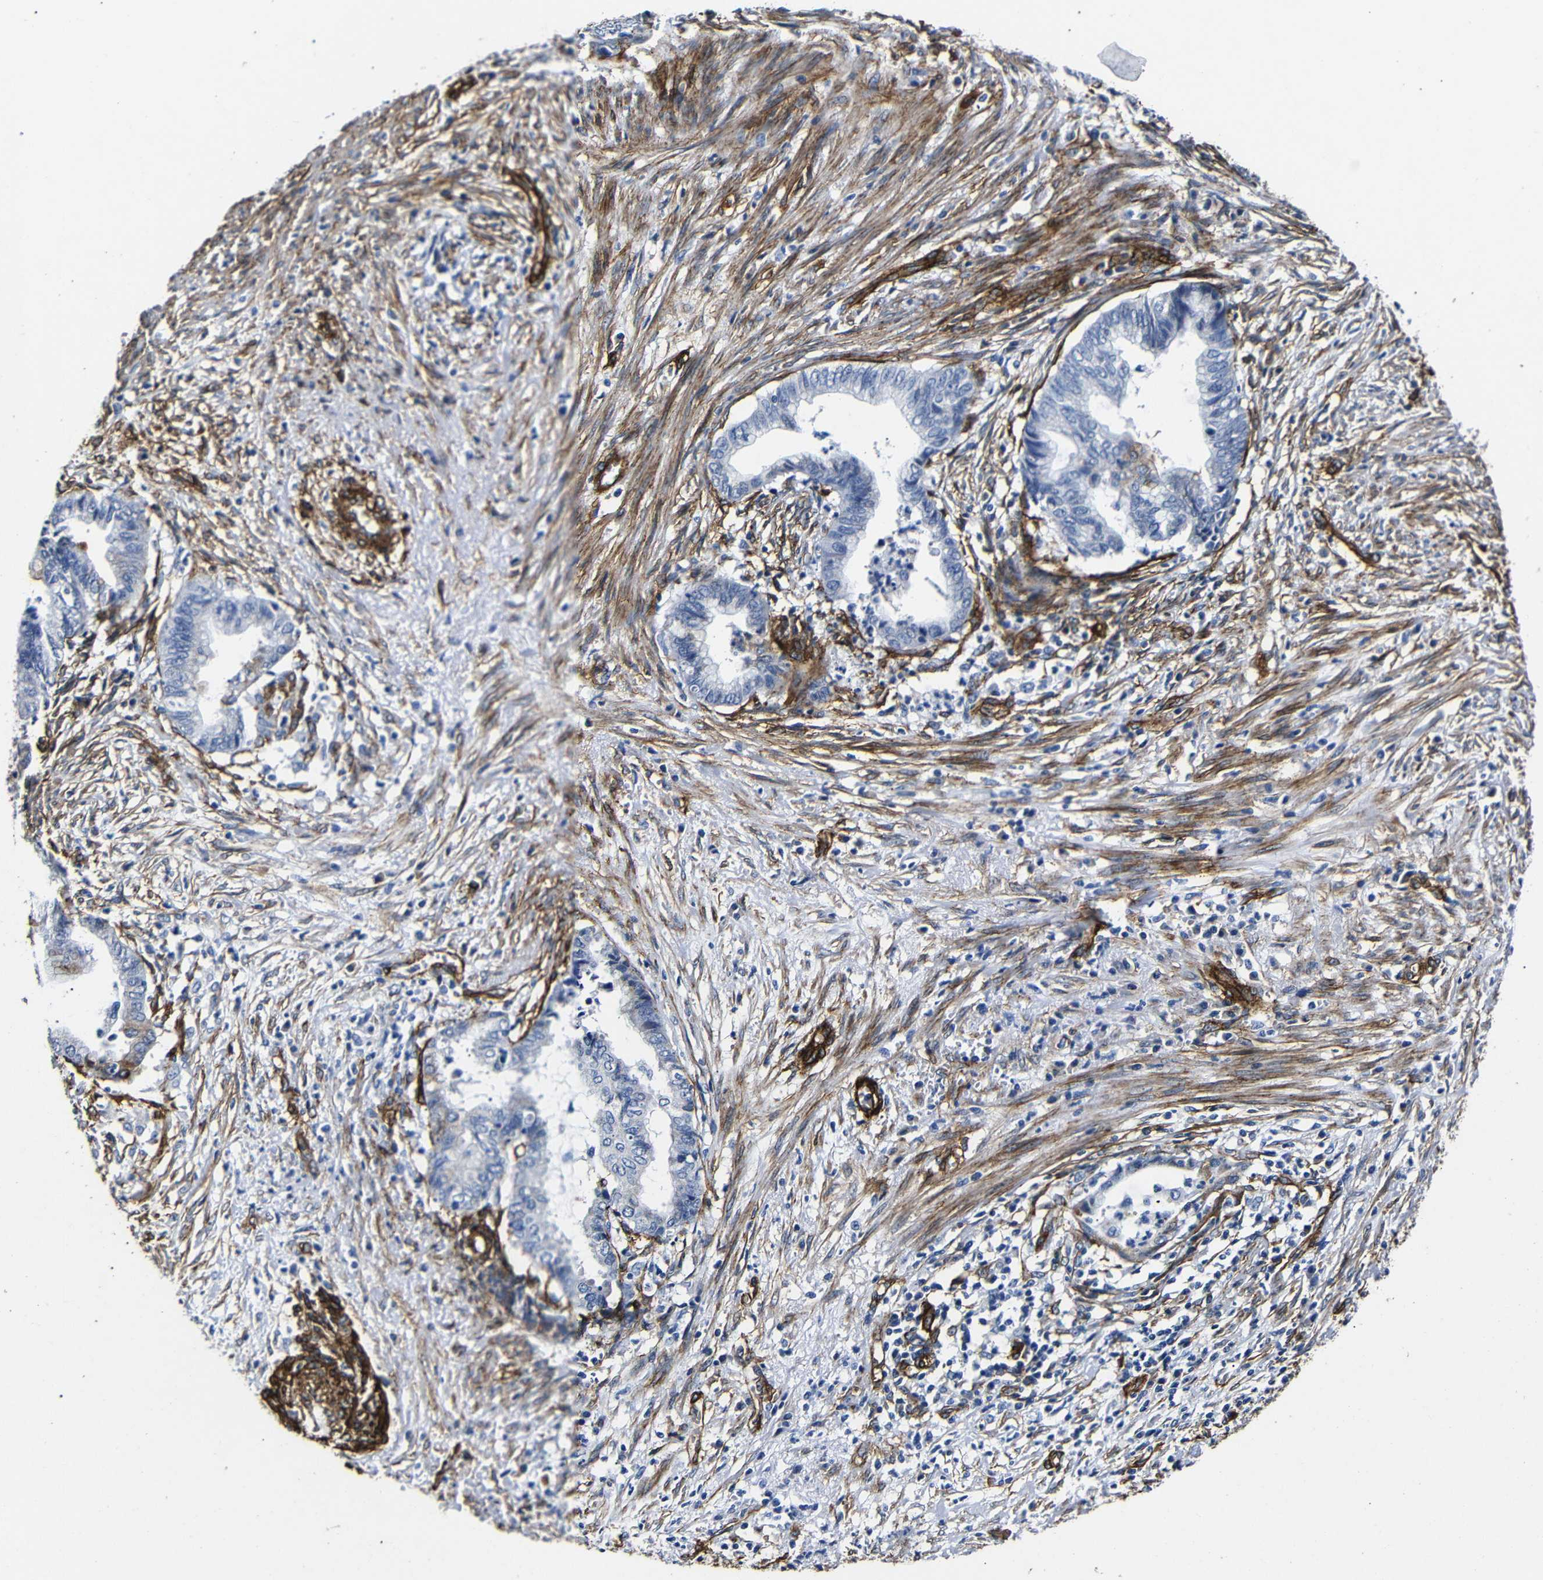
{"staining": {"intensity": "negative", "quantity": "none", "location": "none"}, "tissue": "endometrial cancer", "cell_type": "Tumor cells", "image_type": "cancer", "snomed": [{"axis": "morphology", "description": "Necrosis, NOS"}, {"axis": "morphology", "description": "Adenocarcinoma, NOS"}, {"axis": "topography", "description": "Endometrium"}], "caption": "Protein analysis of adenocarcinoma (endometrial) demonstrates no significant expression in tumor cells.", "gene": "CAV2", "patient": {"sex": "female", "age": 79}}